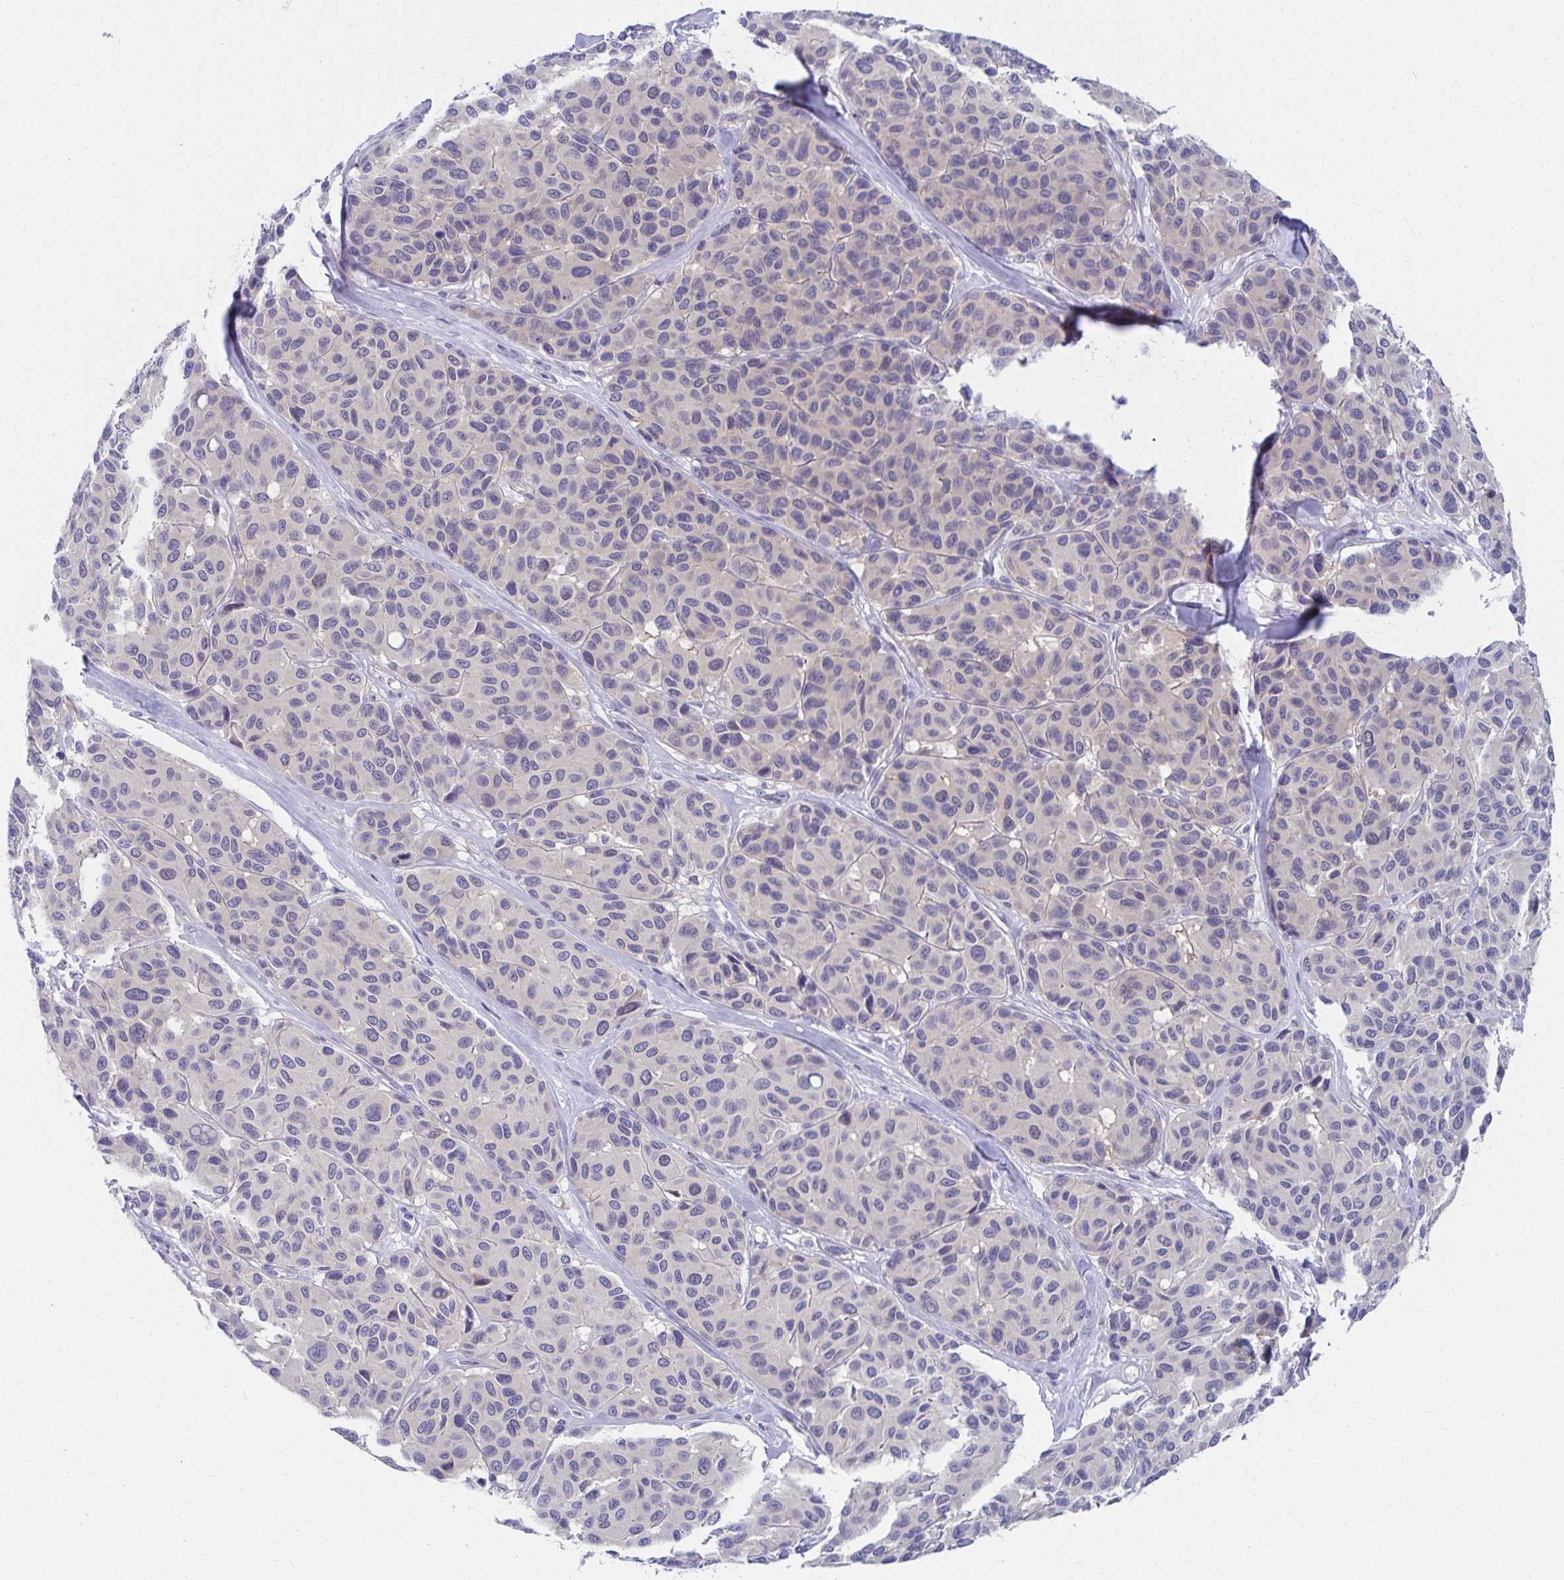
{"staining": {"intensity": "negative", "quantity": "none", "location": "none"}, "tissue": "melanoma", "cell_type": "Tumor cells", "image_type": "cancer", "snomed": [{"axis": "morphology", "description": "Malignant melanoma, NOS"}, {"axis": "topography", "description": "Skin"}], "caption": "Tumor cells are negative for protein expression in human malignant melanoma.", "gene": "C19orf81", "patient": {"sex": "female", "age": 66}}